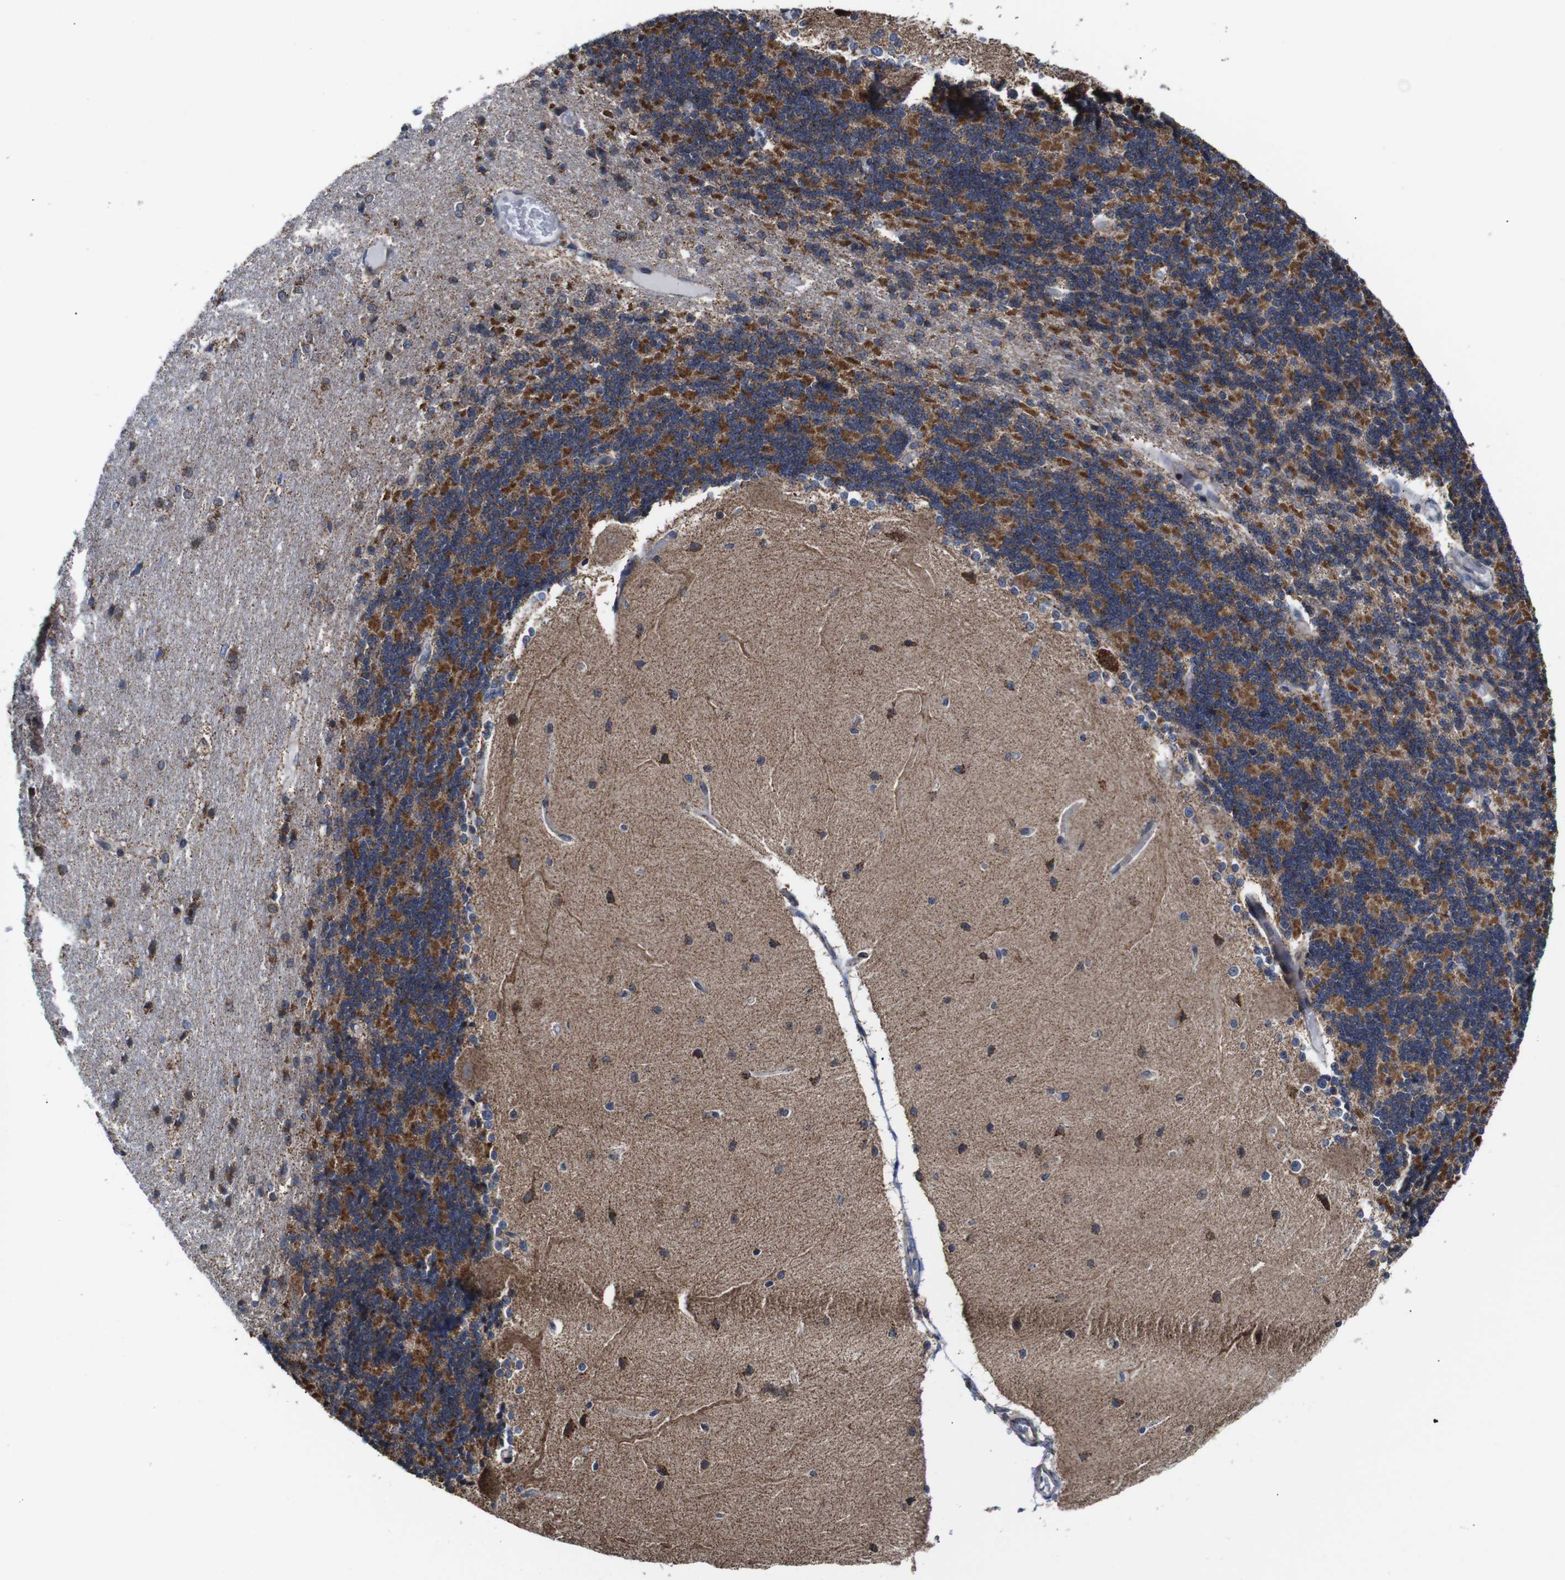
{"staining": {"intensity": "strong", "quantity": "25%-75%", "location": "nuclear"}, "tissue": "cerebellum", "cell_type": "Cells in granular layer", "image_type": "normal", "snomed": [{"axis": "morphology", "description": "Normal tissue, NOS"}, {"axis": "topography", "description": "Cerebellum"}], "caption": "Immunohistochemical staining of normal cerebellum exhibits strong nuclear protein staining in about 25%-75% of cells in granular layer.", "gene": "C17orf80", "patient": {"sex": "female", "age": 54}}